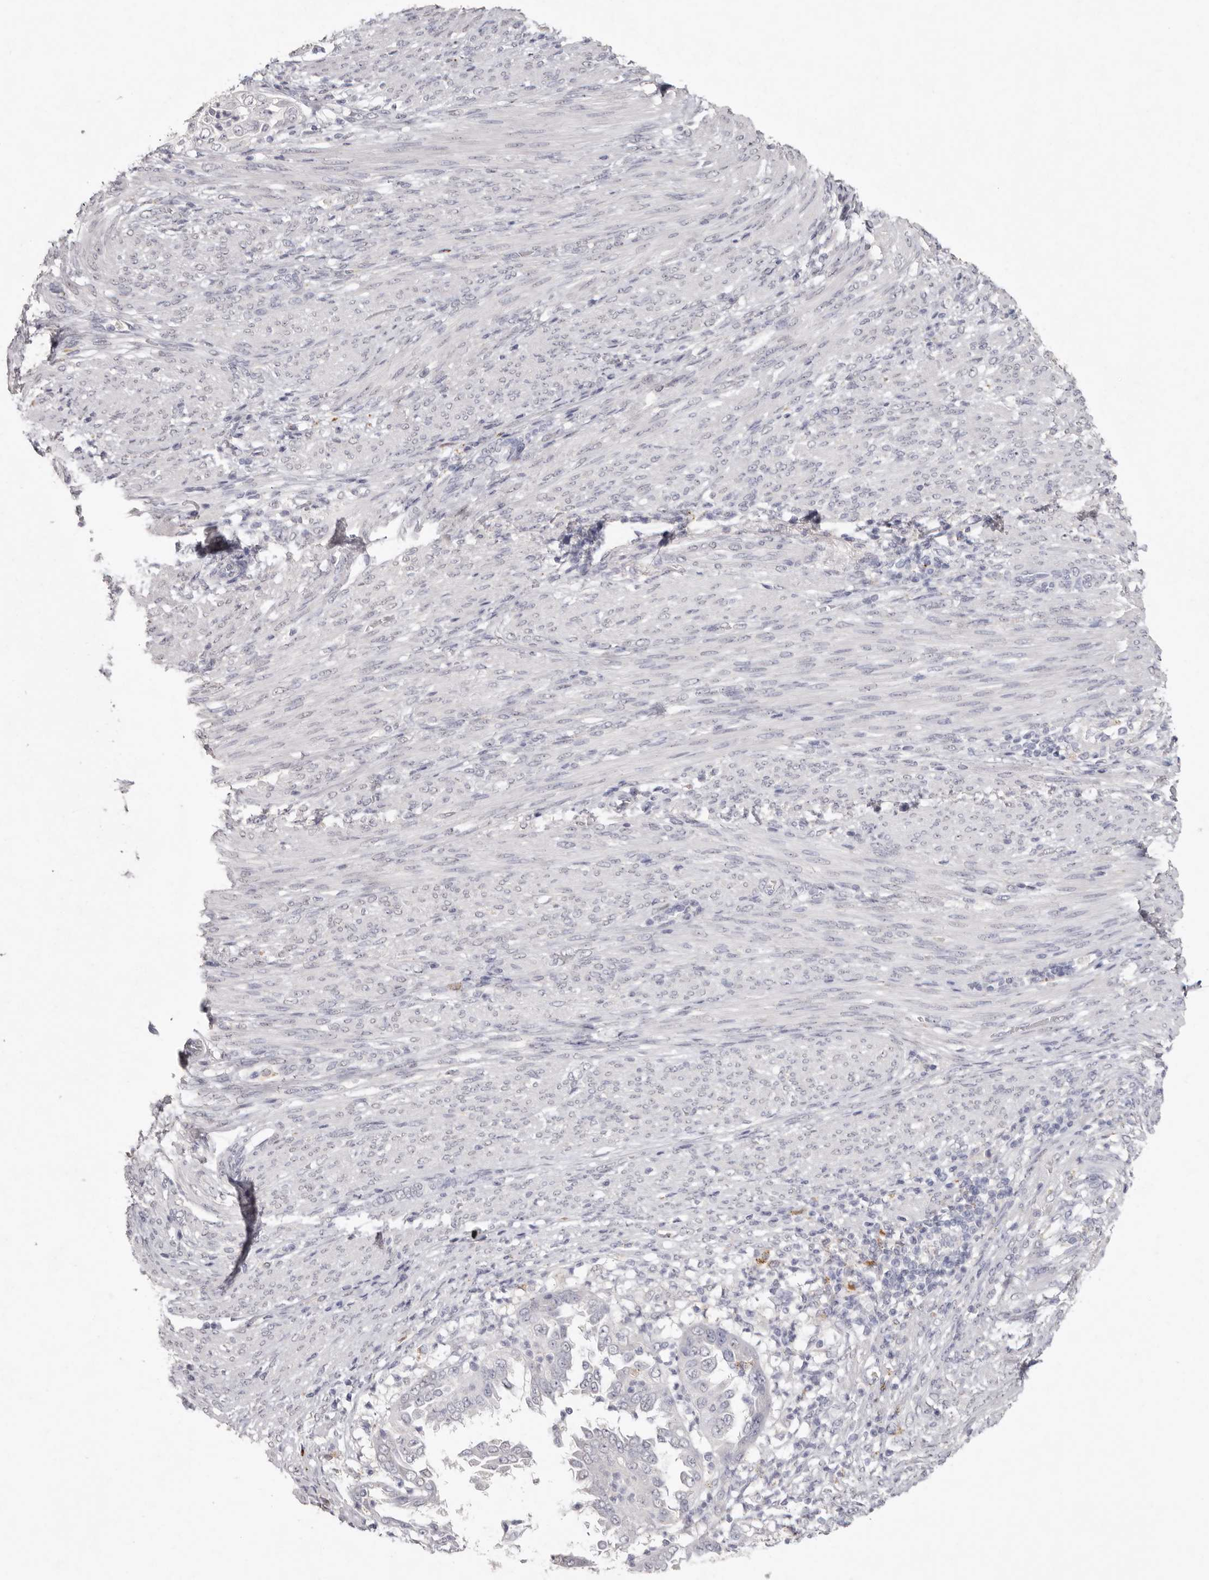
{"staining": {"intensity": "negative", "quantity": "none", "location": "none"}, "tissue": "endometrial cancer", "cell_type": "Tumor cells", "image_type": "cancer", "snomed": [{"axis": "morphology", "description": "Adenocarcinoma, NOS"}, {"axis": "topography", "description": "Endometrium"}], "caption": "Endometrial cancer was stained to show a protein in brown. There is no significant expression in tumor cells.", "gene": "FAM185A", "patient": {"sex": "female", "age": 85}}